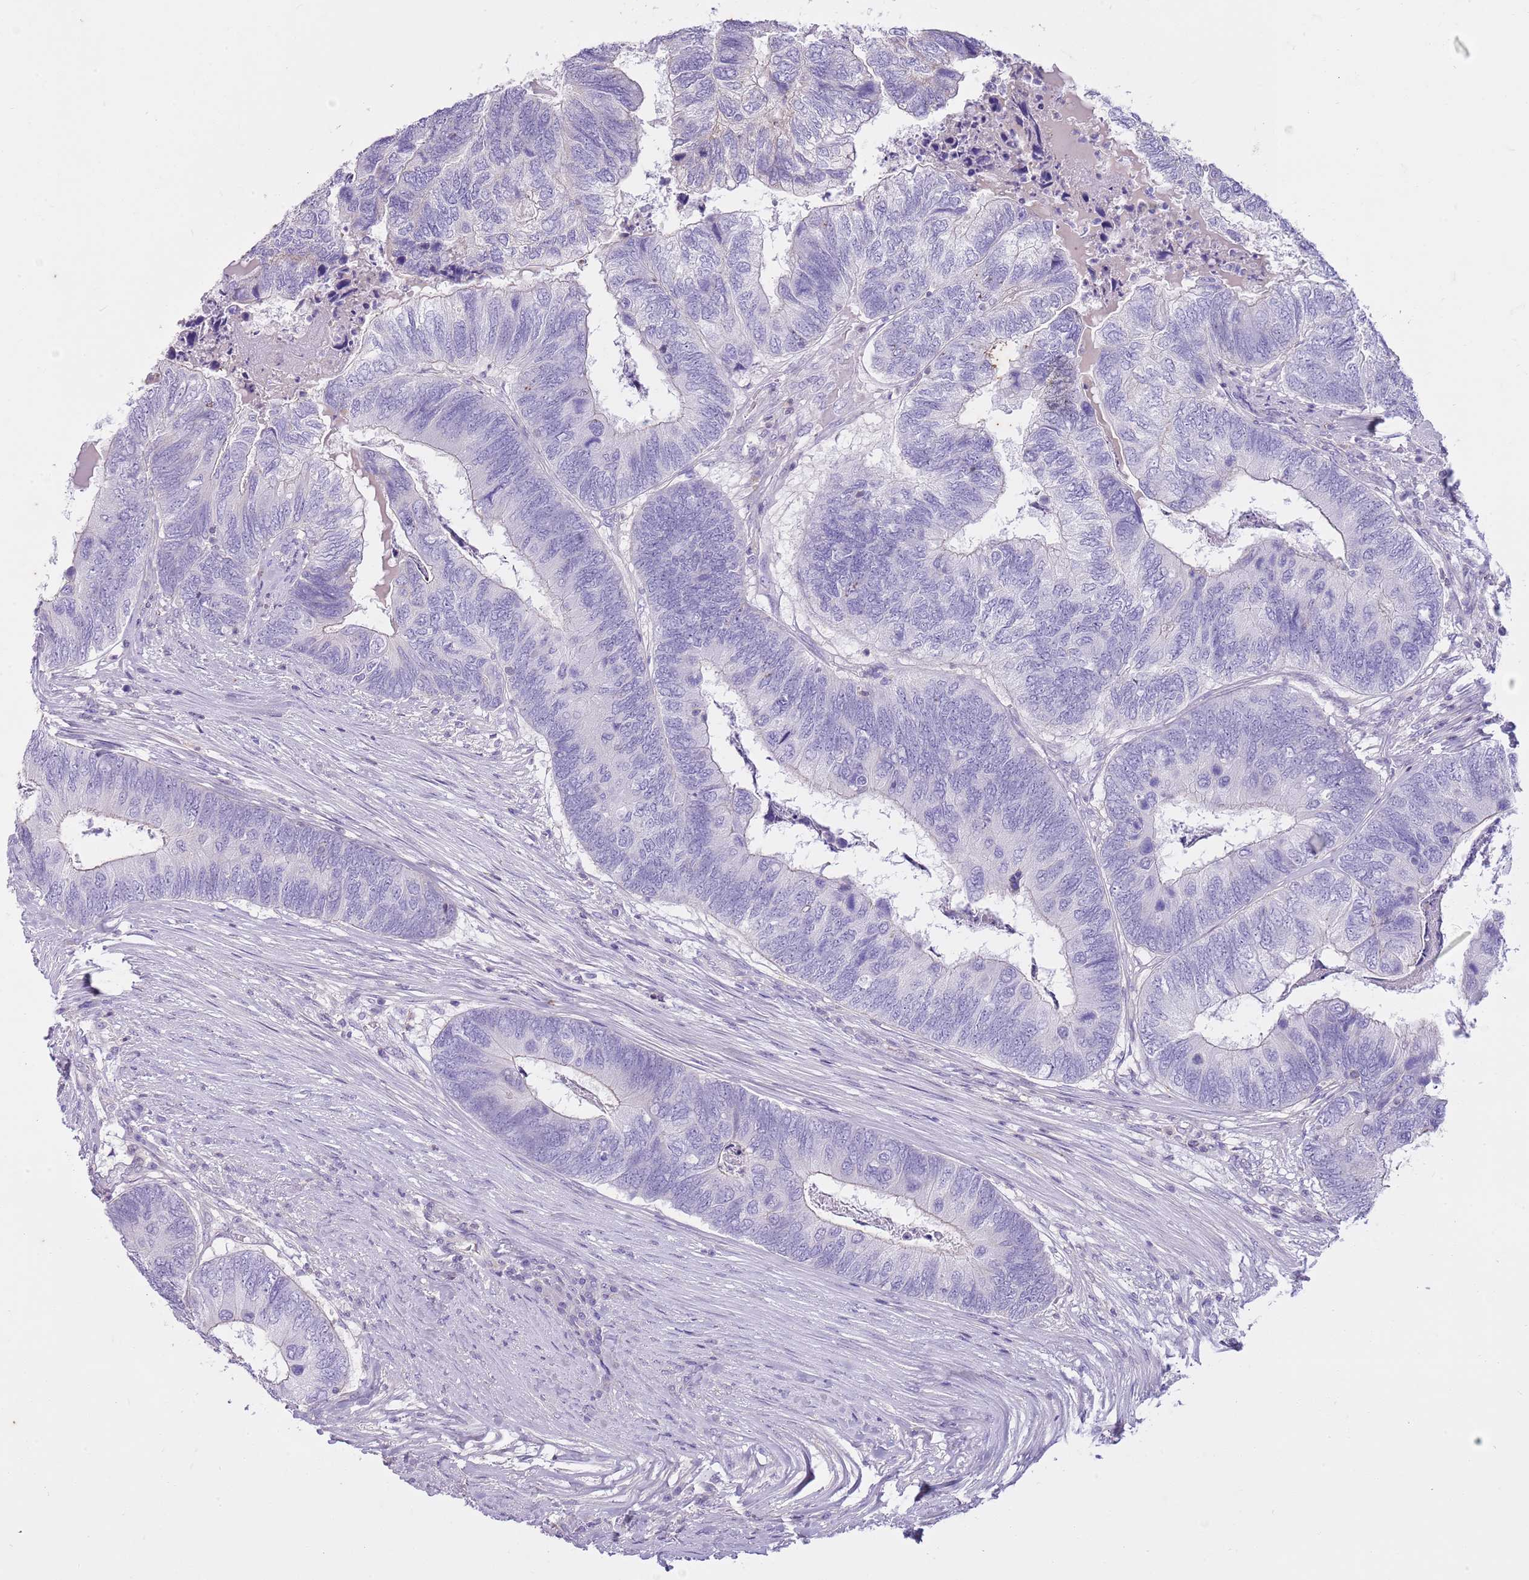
{"staining": {"intensity": "negative", "quantity": "none", "location": "none"}, "tissue": "colorectal cancer", "cell_type": "Tumor cells", "image_type": "cancer", "snomed": [{"axis": "morphology", "description": "Adenocarcinoma, NOS"}, {"axis": "topography", "description": "Colon"}], "caption": "An image of human adenocarcinoma (colorectal) is negative for staining in tumor cells.", "gene": "CNPPD1", "patient": {"sex": "female", "age": 67}}